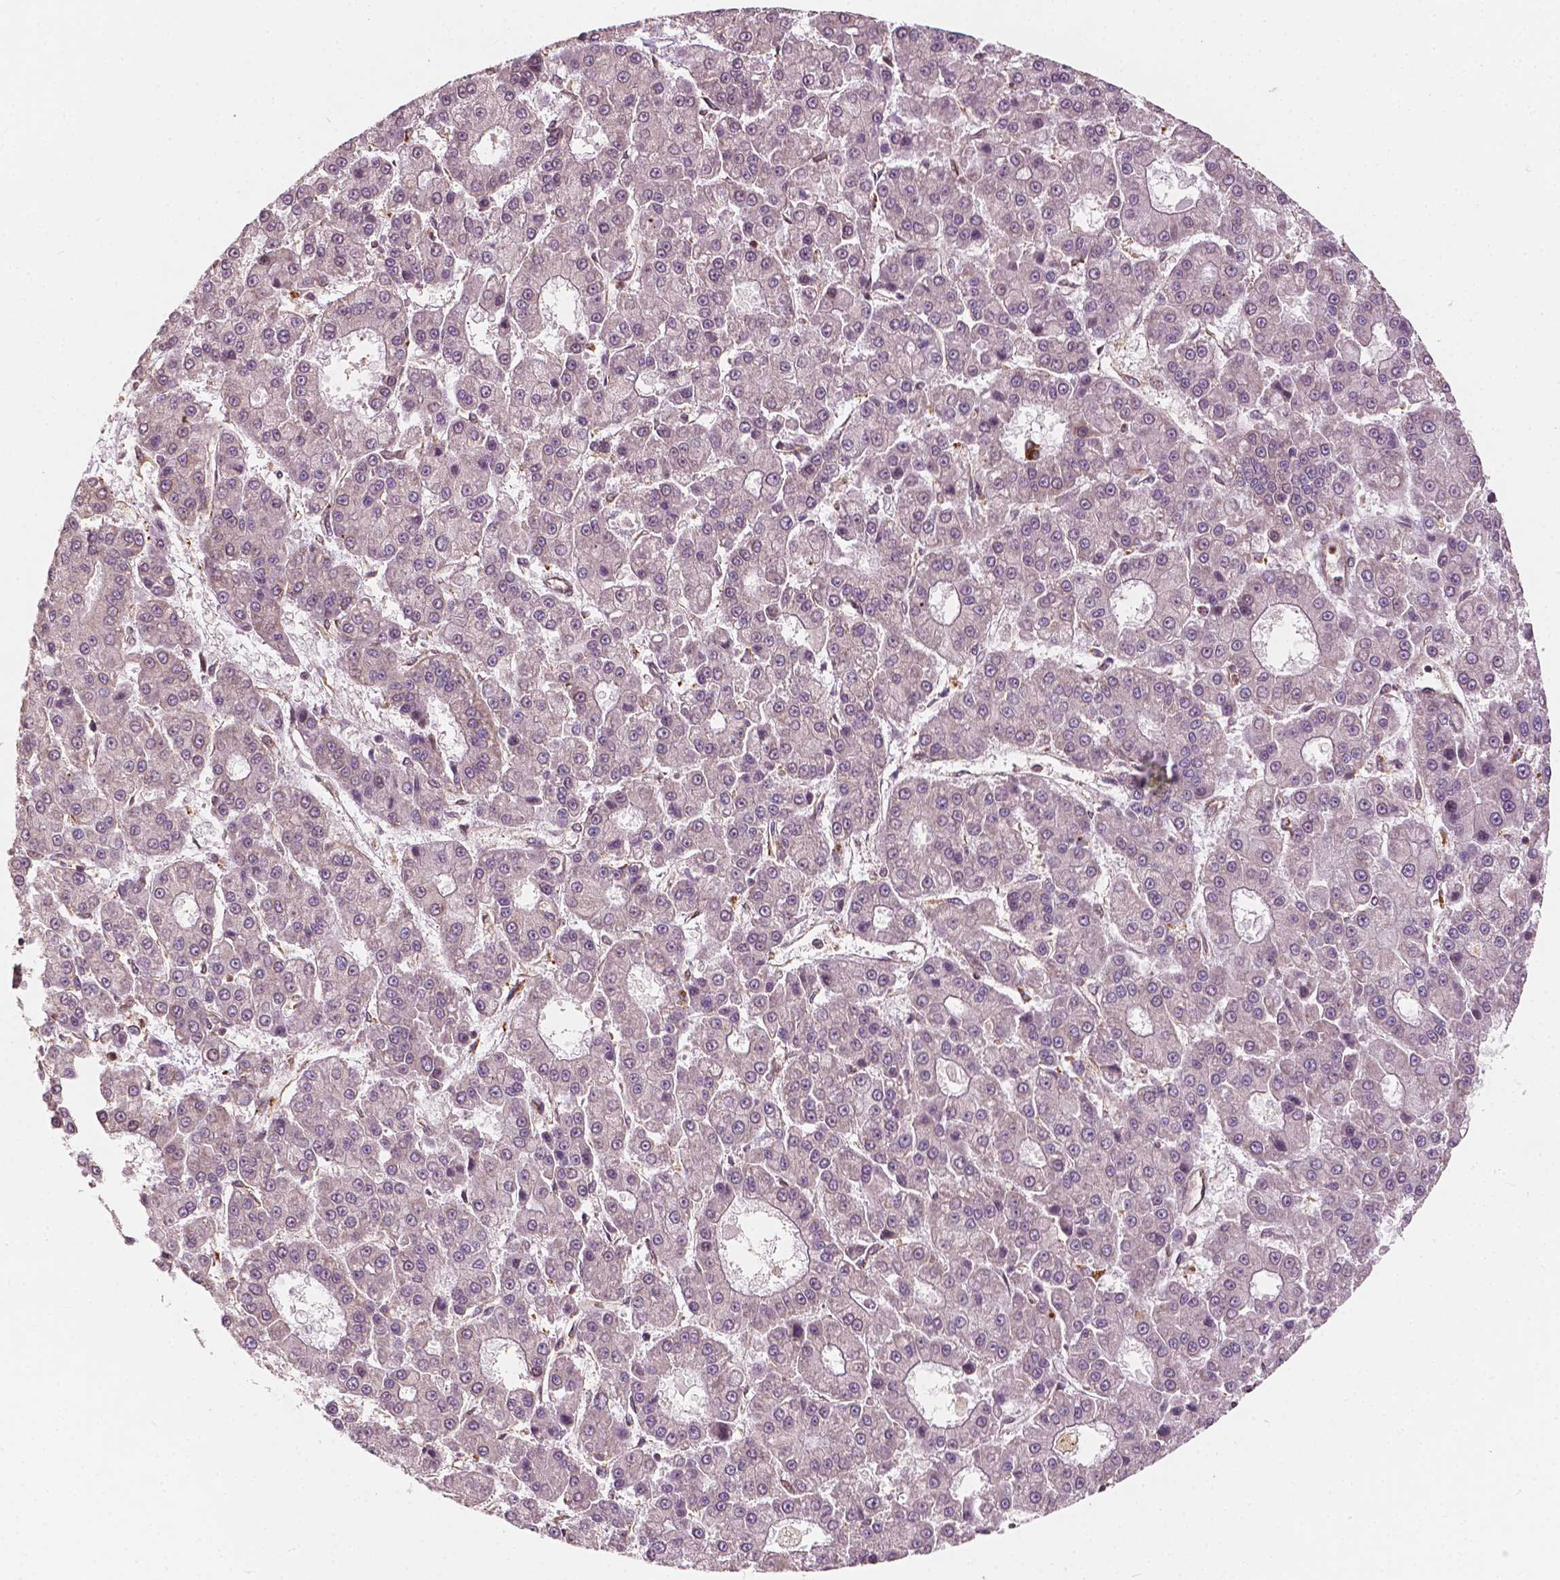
{"staining": {"intensity": "negative", "quantity": "none", "location": "none"}, "tissue": "liver cancer", "cell_type": "Tumor cells", "image_type": "cancer", "snomed": [{"axis": "morphology", "description": "Carcinoma, Hepatocellular, NOS"}, {"axis": "topography", "description": "Liver"}], "caption": "This is a image of immunohistochemistry (IHC) staining of liver hepatocellular carcinoma, which shows no expression in tumor cells.", "gene": "G3BP1", "patient": {"sex": "male", "age": 70}}